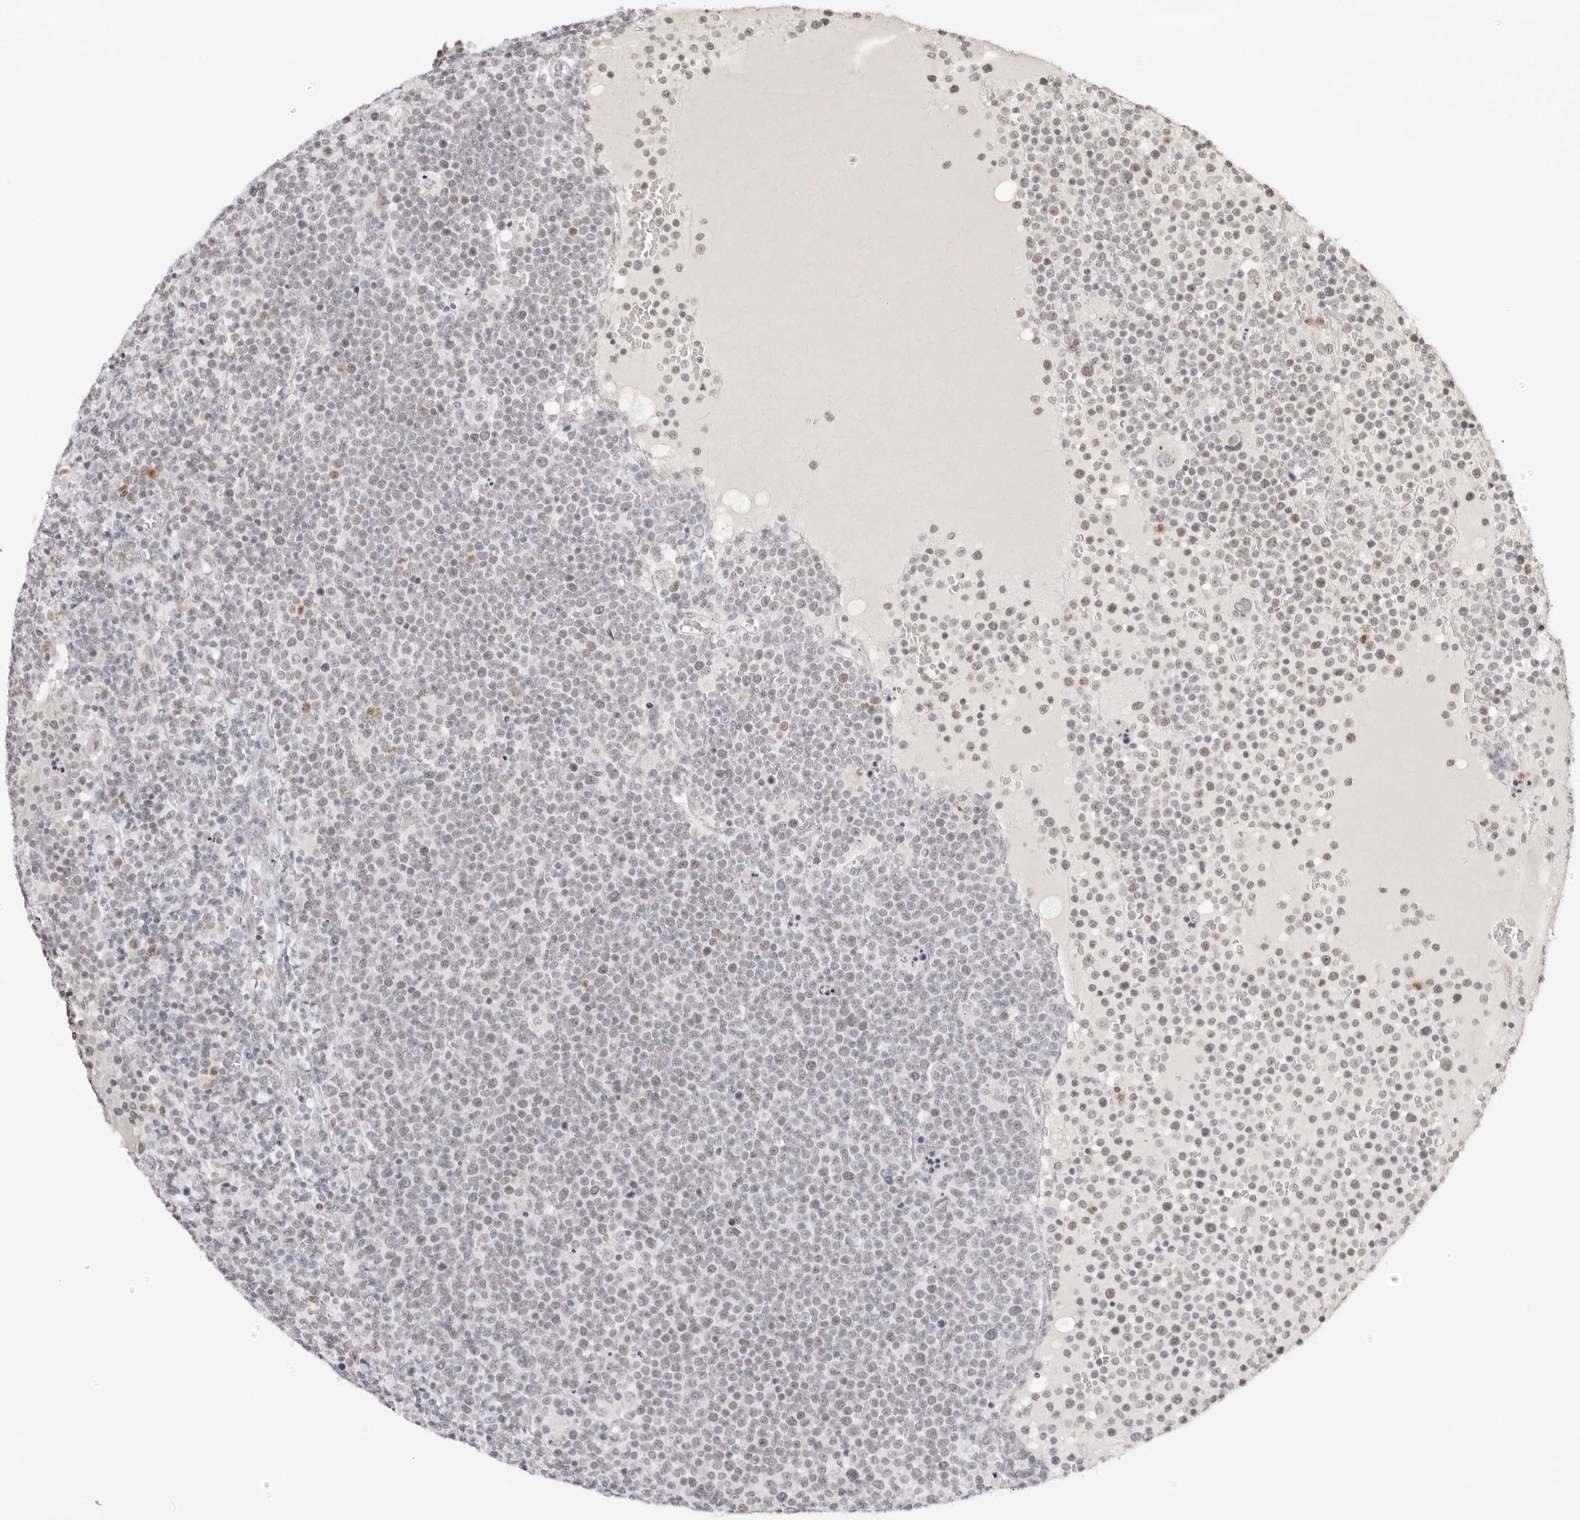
{"staining": {"intensity": "weak", "quantity": "25%-75%", "location": "nuclear"}, "tissue": "lymphoma", "cell_type": "Tumor cells", "image_type": "cancer", "snomed": [{"axis": "morphology", "description": "Malignant lymphoma, non-Hodgkin's type, High grade"}, {"axis": "topography", "description": "Lymph node"}], "caption": "Protein positivity by IHC displays weak nuclear positivity in about 25%-75% of tumor cells in lymphoma. (DAB = brown stain, brightfield microscopy at high magnification).", "gene": "MSH6", "patient": {"sex": "male", "age": 61}}